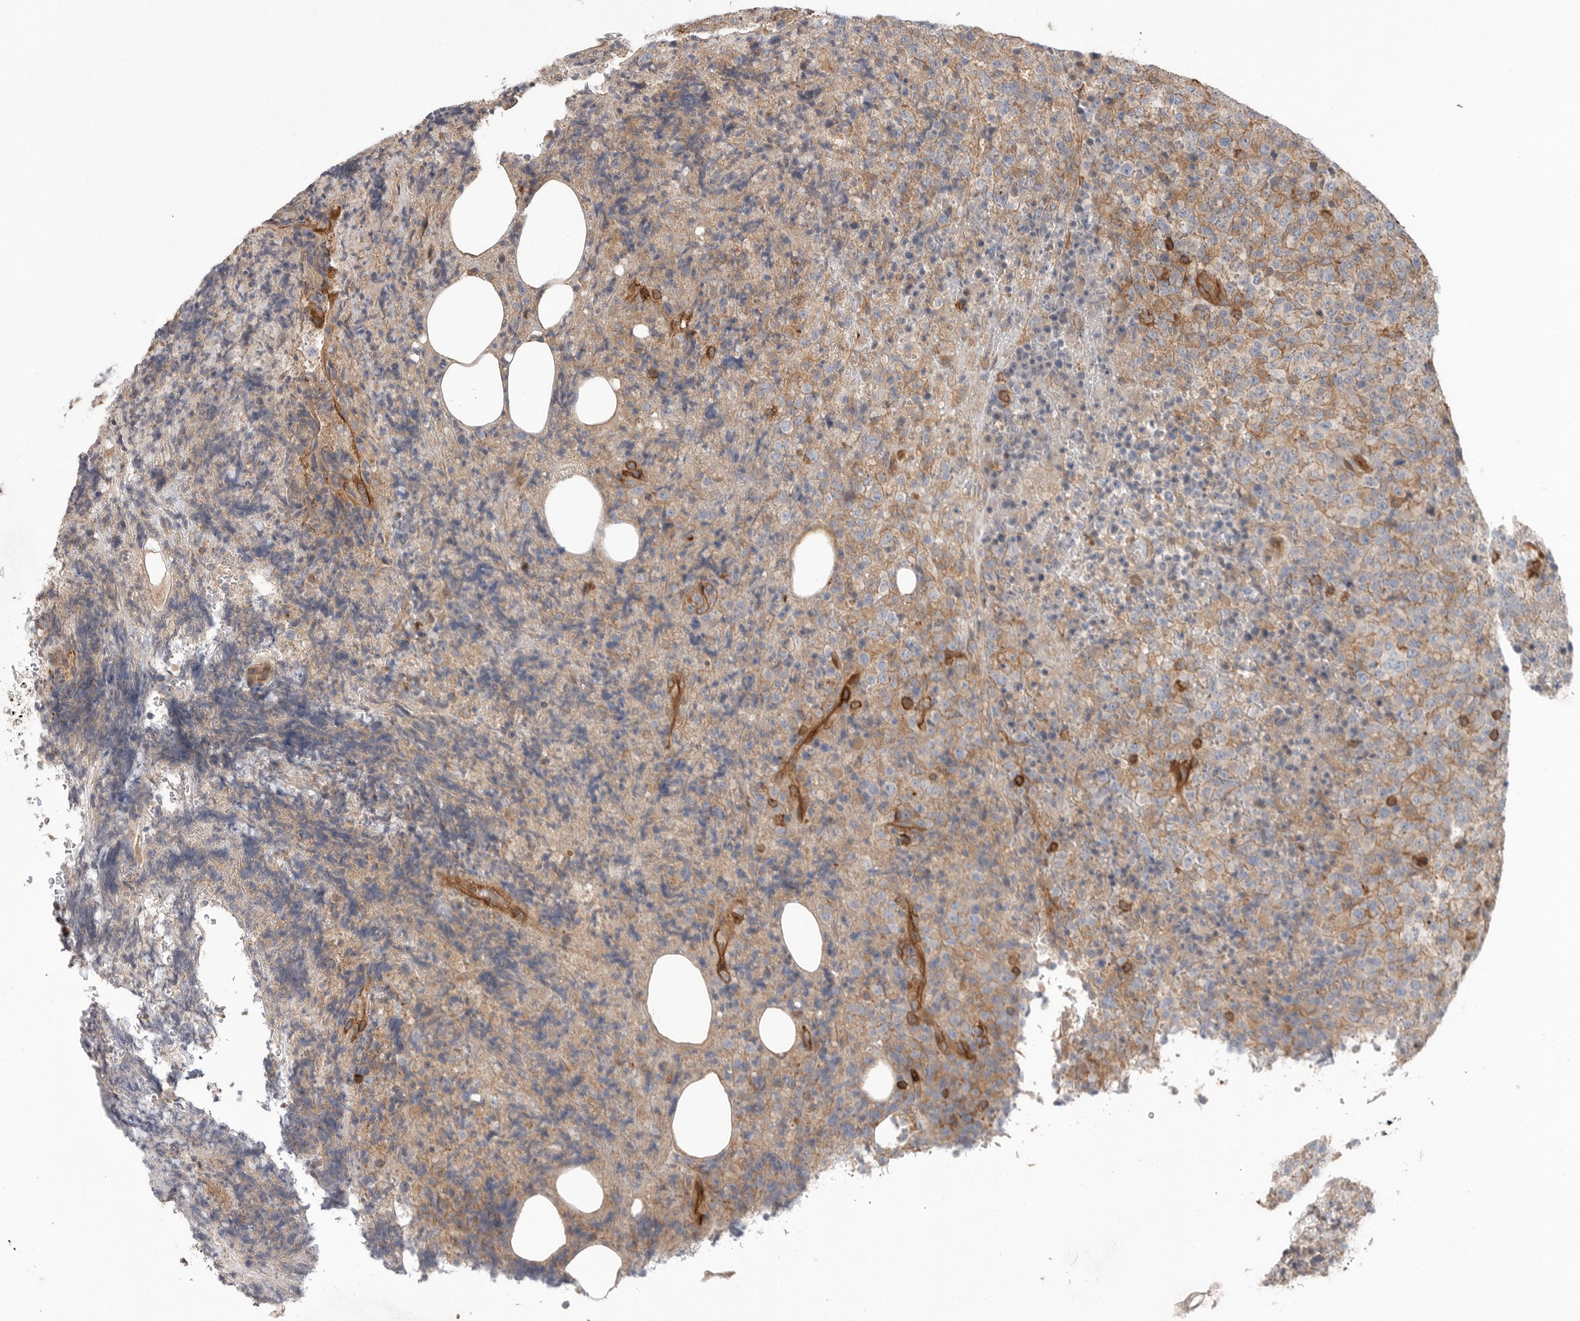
{"staining": {"intensity": "weak", "quantity": "<25%", "location": "cytoplasmic/membranous"}, "tissue": "lymphoma", "cell_type": "Tumor cells", "image_type": "cancer", "snomed": [{"axis": "morphology", "description": "Malignant lymphoma, non-Hodgkin's type, High grade"}, {"axis": "topography", "description": "Lymph node"}], "caption": "This is an IHC histopathology image of lymphoma. There is no positivity in tumor cells.", "gene": "PRKCH", "patient": {"sex": "male", "age": 13}}